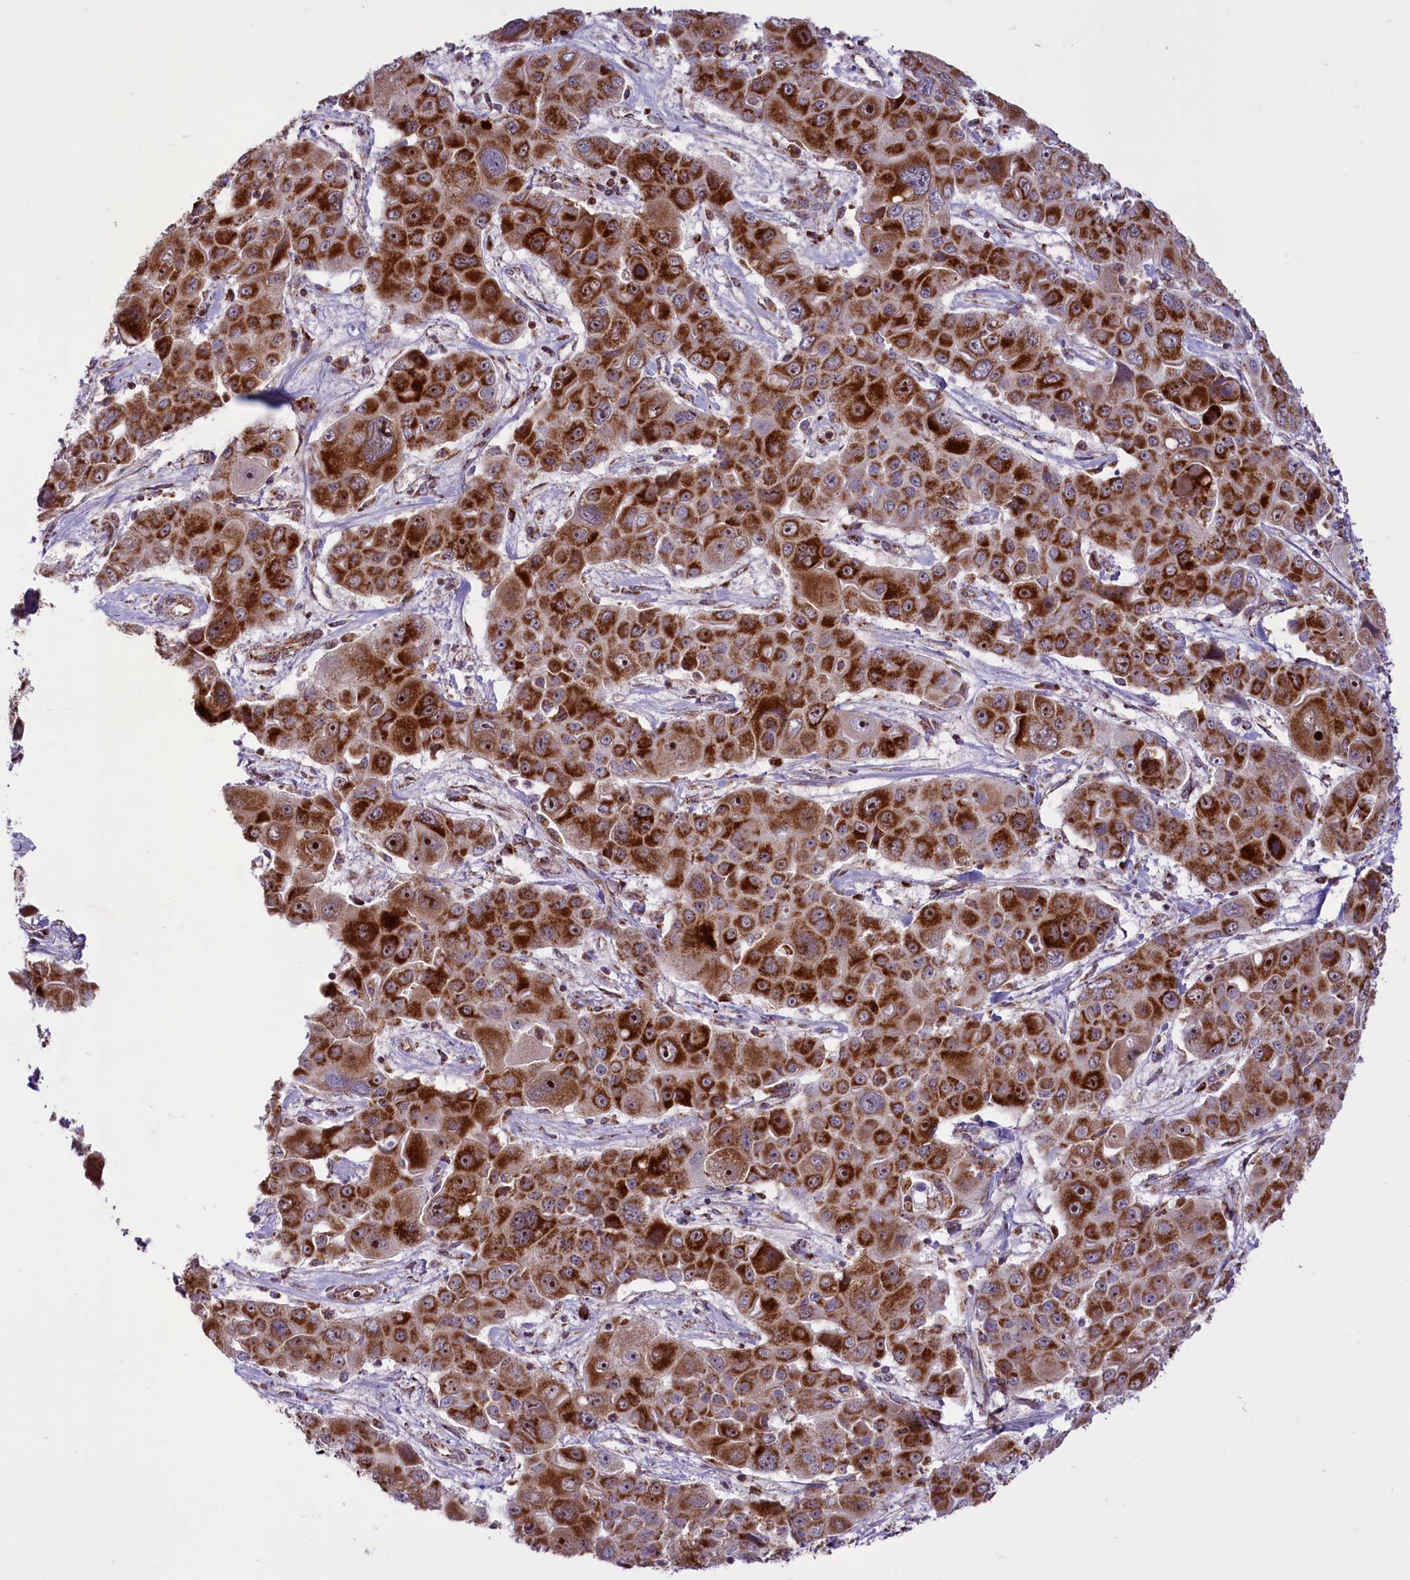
{"staining": {"intensity": "strong", "quantity": ">75%", "location": "cytoplasmic/membranous,nuclear"}, "tissue": "liver cancer", "cell_type": "Tumor cells", "image_type": "cancer", "snomed": [{"axis": "morphology", "description": "Cholangiocarcinoma"}, {"axis": "topography", "description": "Liver"}], "caption": "This histopathology image exhibits immunohistochemistry staining of liver cholangiocarcinoma, with high strong cytoplasmic/membranous and nuclear positivity in approximately >75% of tumor cells.", "gene": "NDUFS5", "patient": {"sex": "male", "age": 67}}